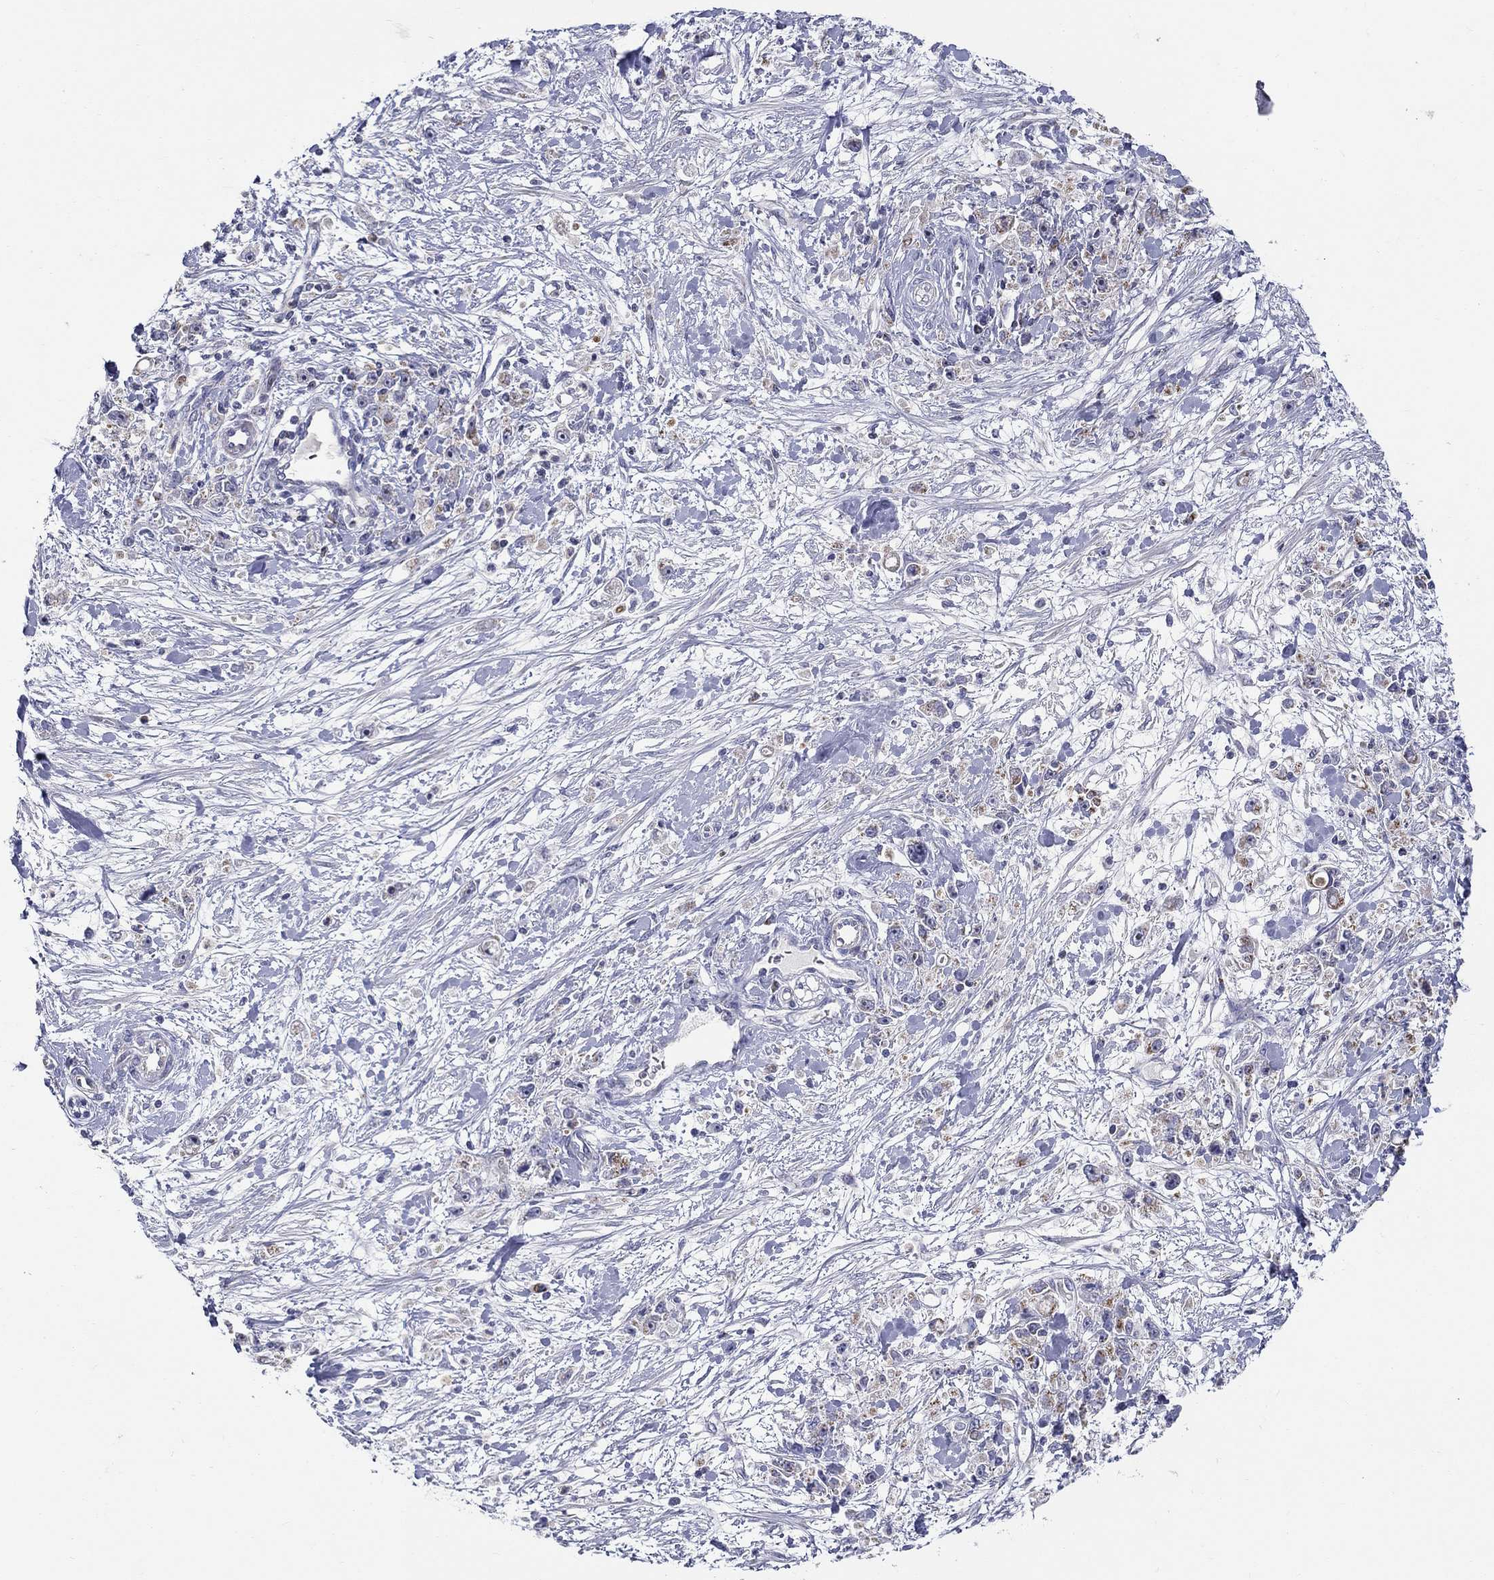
{"staining": {"intensity": "moderate", "quantity": "<25%", "location": "cytoplasmic/membranous"}, "tissue": "stomach cancer", "cell_type": "Tumor cells", "image_type": "cancer", "snomed": [{"axis": "morphology", "description": "Adenocarcinoma, NOS"}, {"axis": "topography", "description": "Stomach"}], "caption": "Immunohistochemistry (DAB (3,3'-diaminobenzidine)) staining of human adenocarcinoma (stomach) displays moderate cytoplasmic/membranous protein staining in about <25% of tumor cells.", "gene": "HMX2", "patient": {"sex": "female", "age": 59}}